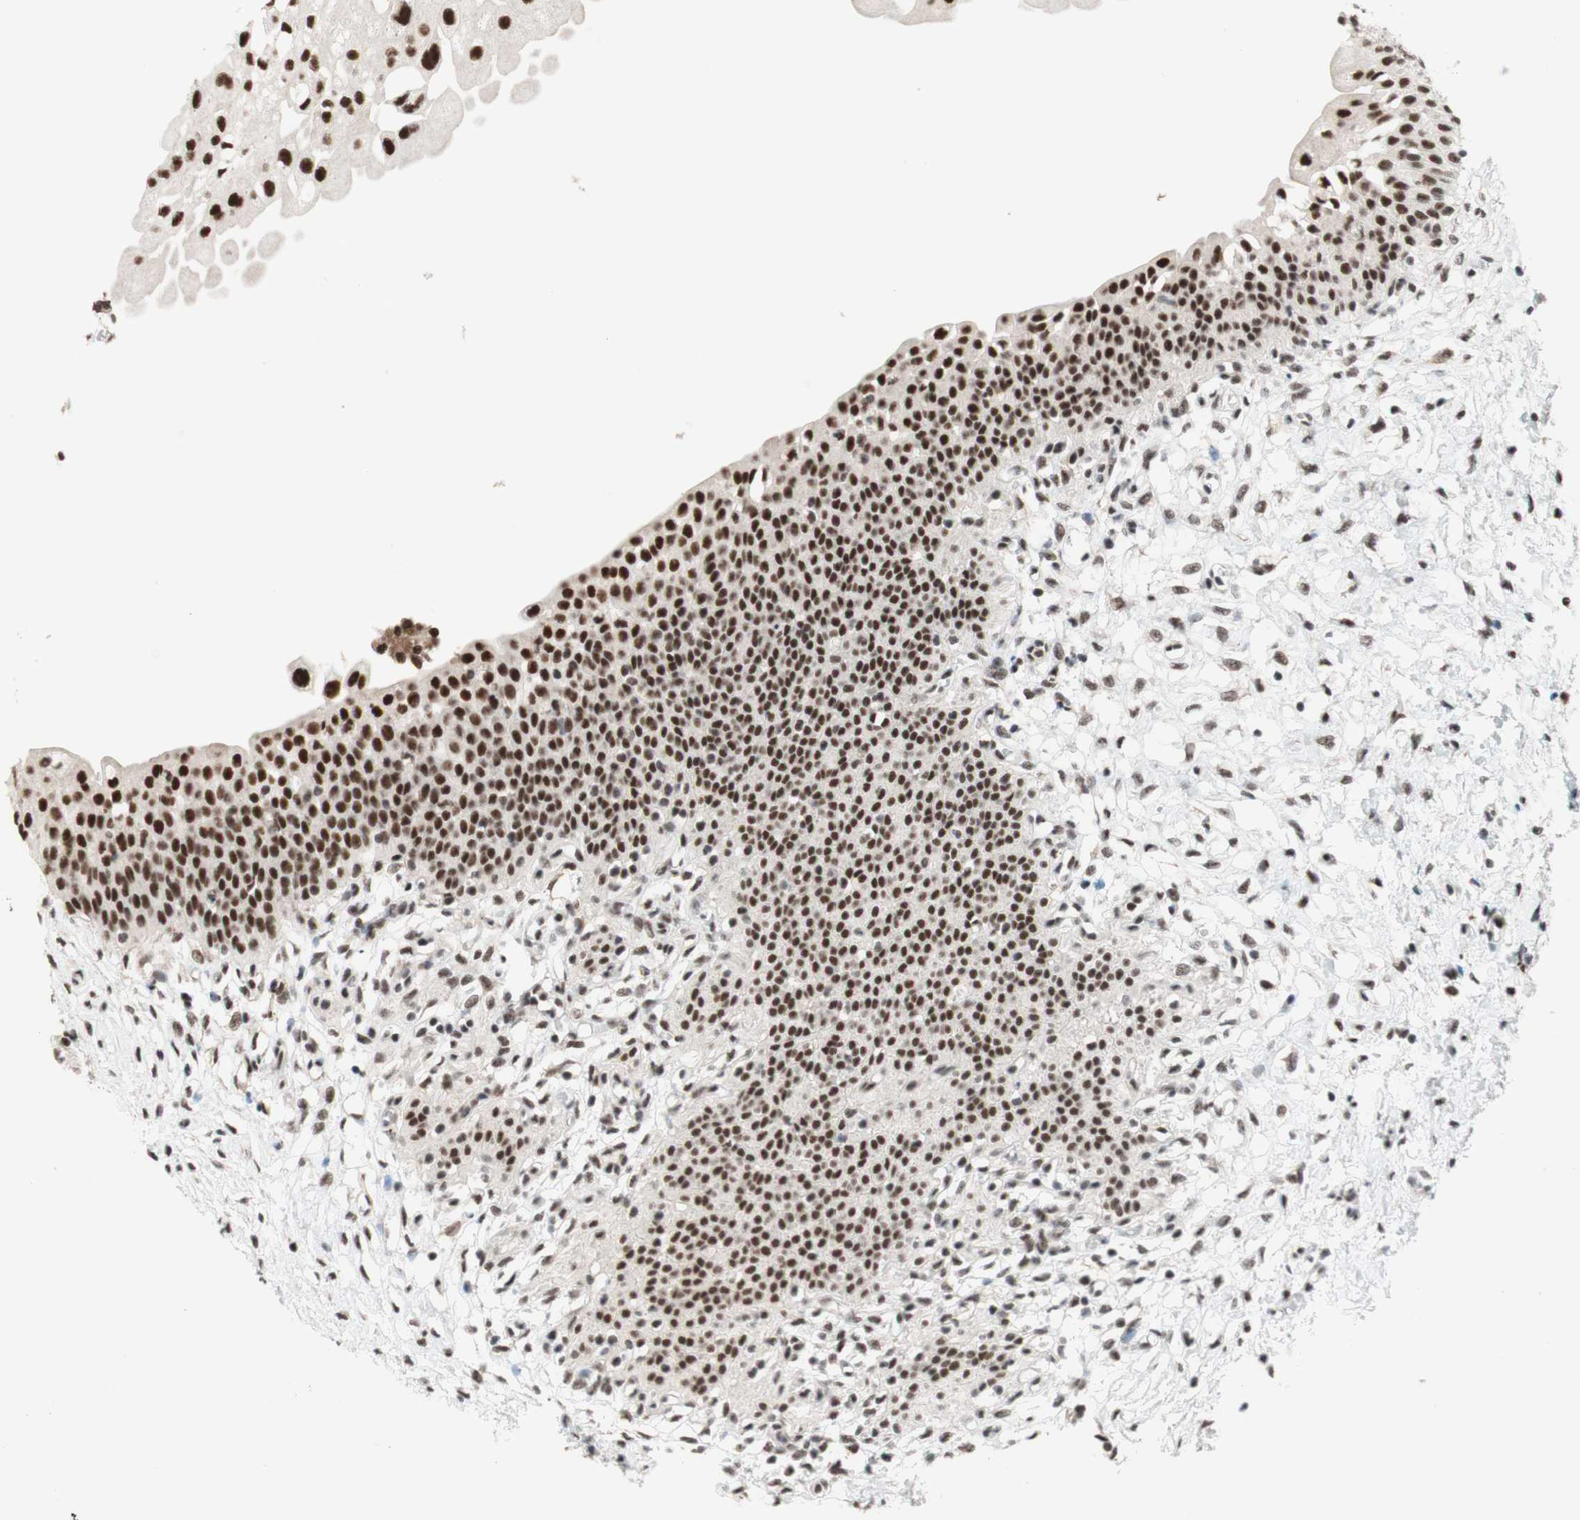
{"staining": {"intensity": "strong", "quantity": ">75%", "location": "nuclear"}, "tissue": "urinary bladder", "cell_type": "Urothelial cells", "image_type": "normal", "snomed": [{"axis": "morphology", "description": "Normal tissue, NOS"}, {"axis": "topography", "description": "Urinary bladder"}], "caption": "Immunohistochemical staining of unremarkable human urinary bladder reveals high levels of strong nuclear staining in about >75% of urothelial cells.", "gene": "PRPF19", "patient": {"sex": "male", "age": 55}}